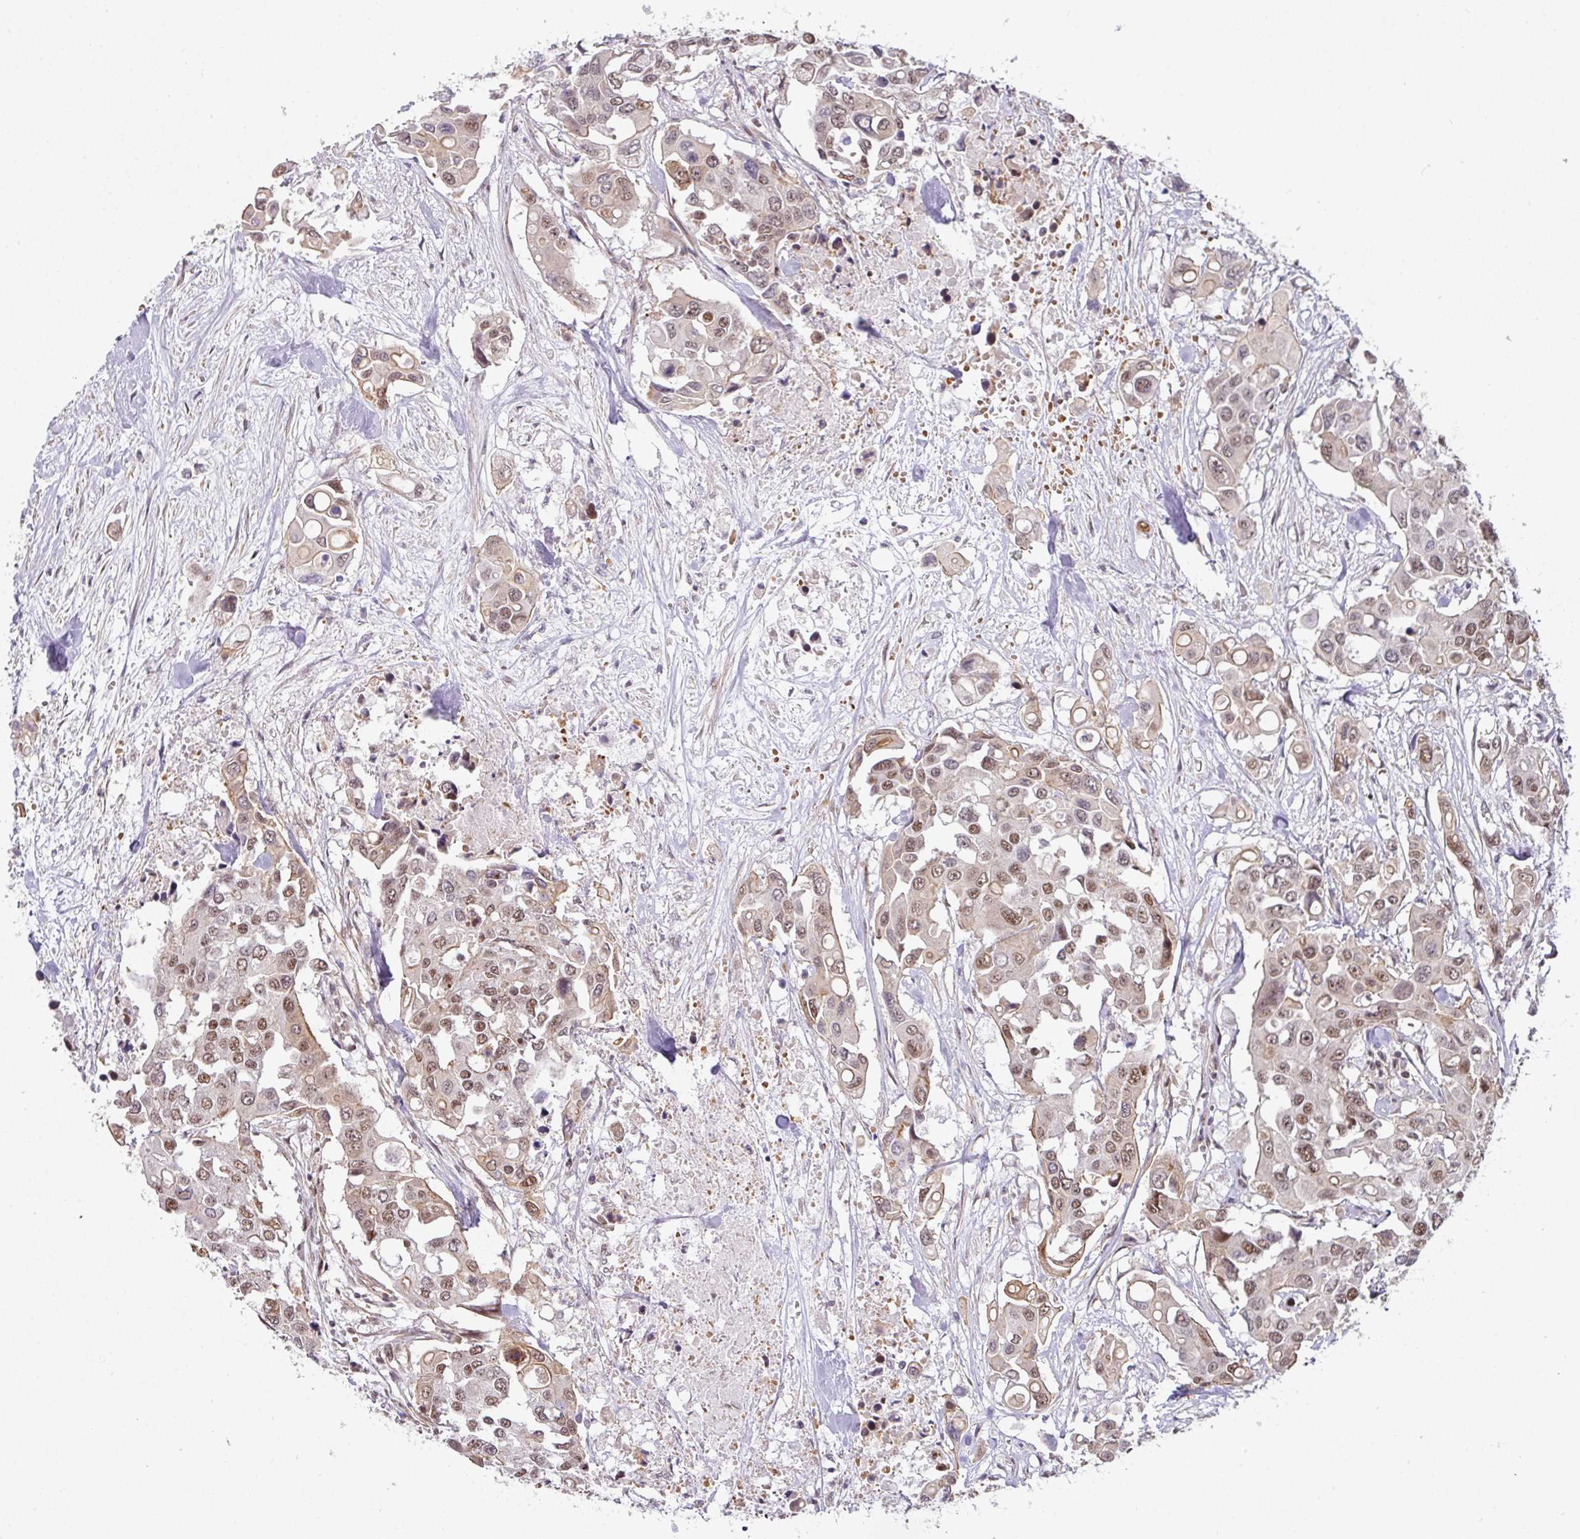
{"staining": {"intensity": "moderate", "quantity": "25%-75%", "location": "nuclear"}, "tissue": "colorectal cancer", "cell_type": "Tumor cells", "image_type": "cancer", "snomed": [{"axis": "morphology", "description": "Adenocarcinoma, NOS"}, {"axis": "topography", "description": "Colon"}], "caption": "A brown stain highlights moderate nuclear positivity of a protein in adenocarcinoma (colorectal) tumor cells.", "gene": "NCOA5", "patient": {"sex": "male", "age": 77}}